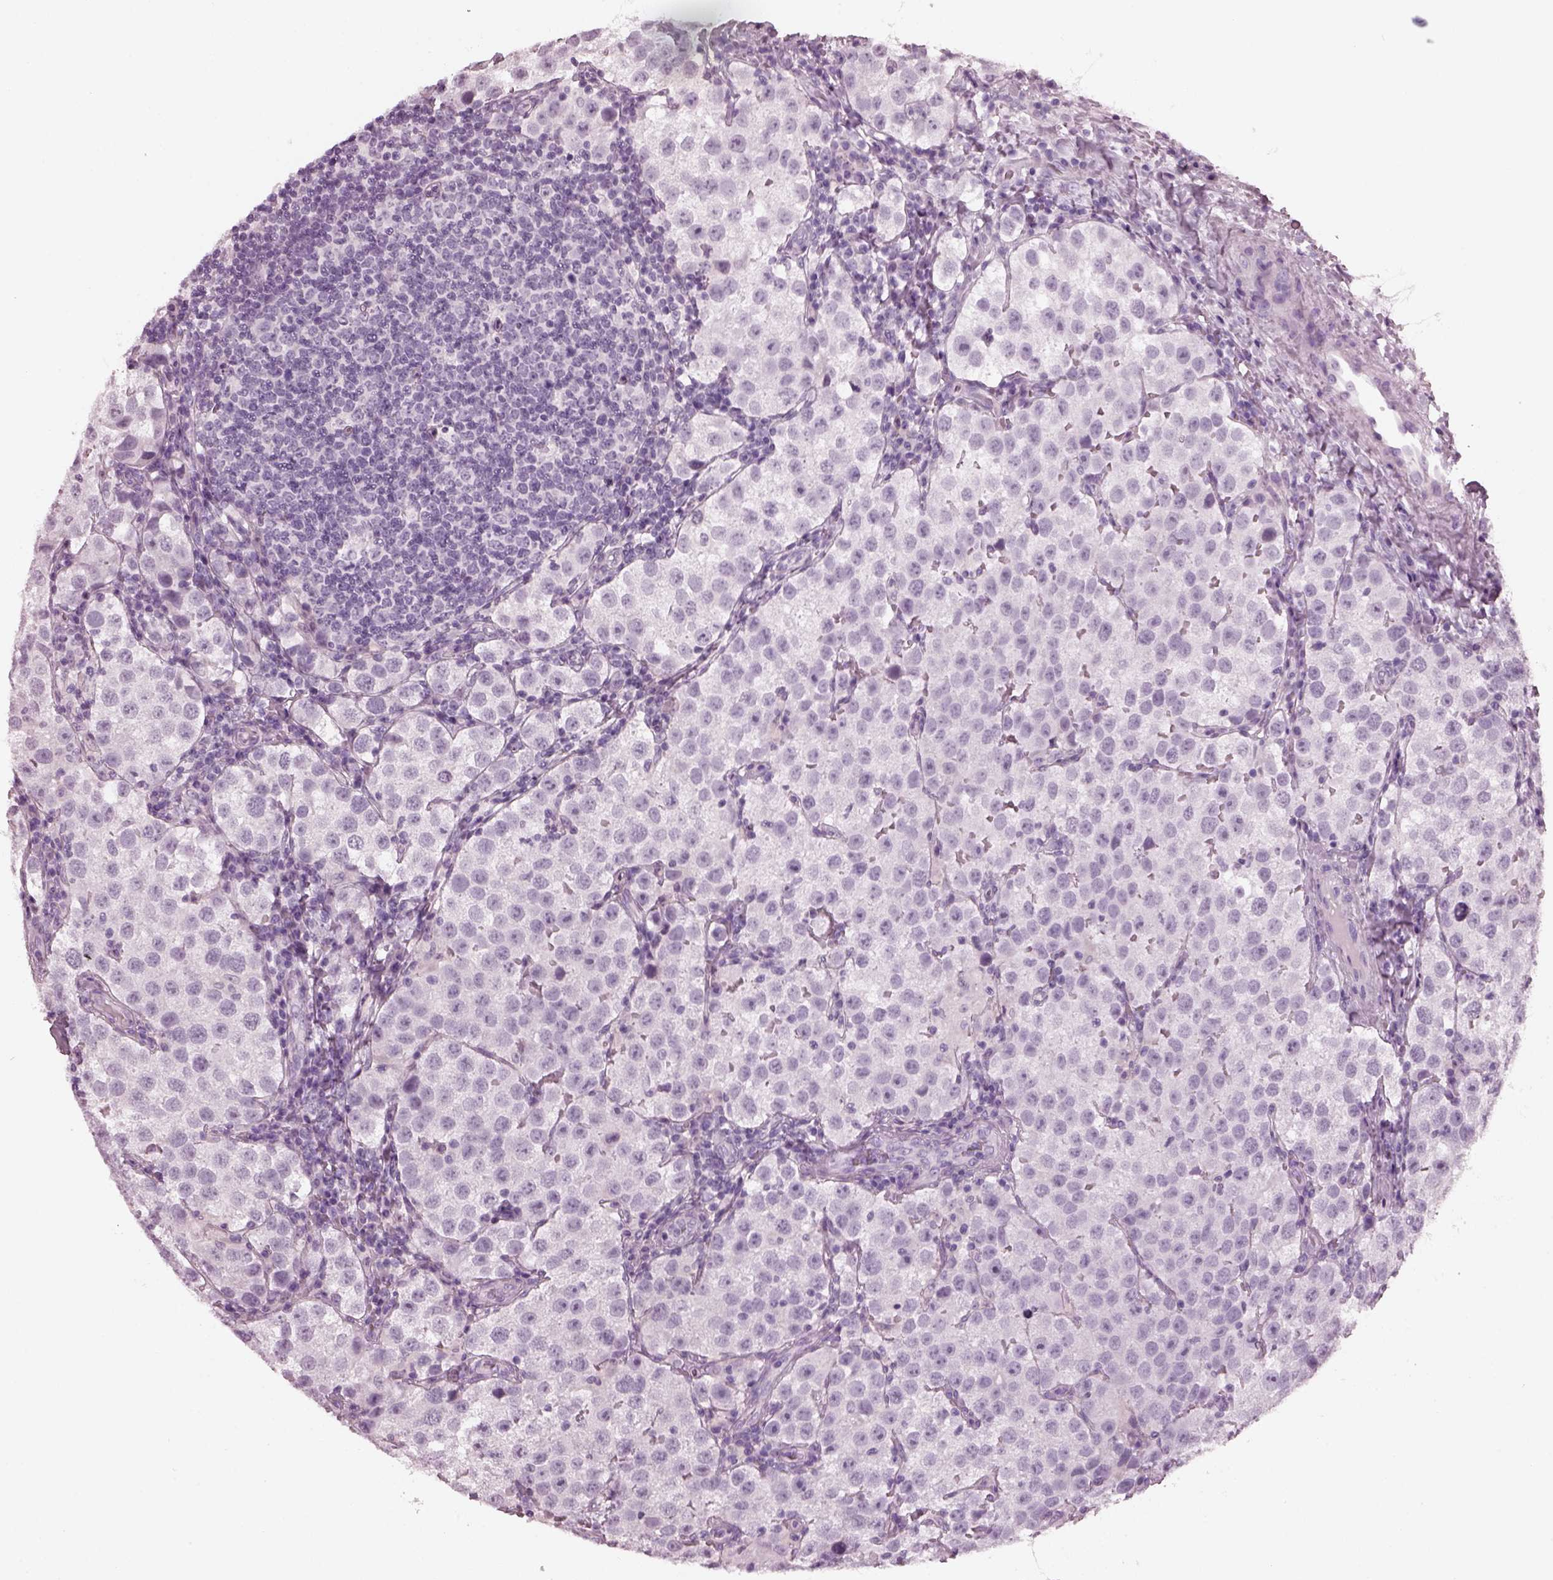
{"staining": {"intensity": "negative", "quantity": "none", "location": "none"}, "tissue": "testis cancer", "cell_type": "Tumor cells", "image_type": "cancer", "snomed": [{"axis": "morphology", "description": "Seminoma, NOS"}, {"axis": "topography", "description": "Testis"}], "caption": "High magnification brightfield microscopy of seminoma (testis) stained with DAB (brown) and counterstained with hematoxylin (blue): tumor cells show no significant positivity.", "gene": "RCVRN", "patient": {"sex": "male", "age": 37}}